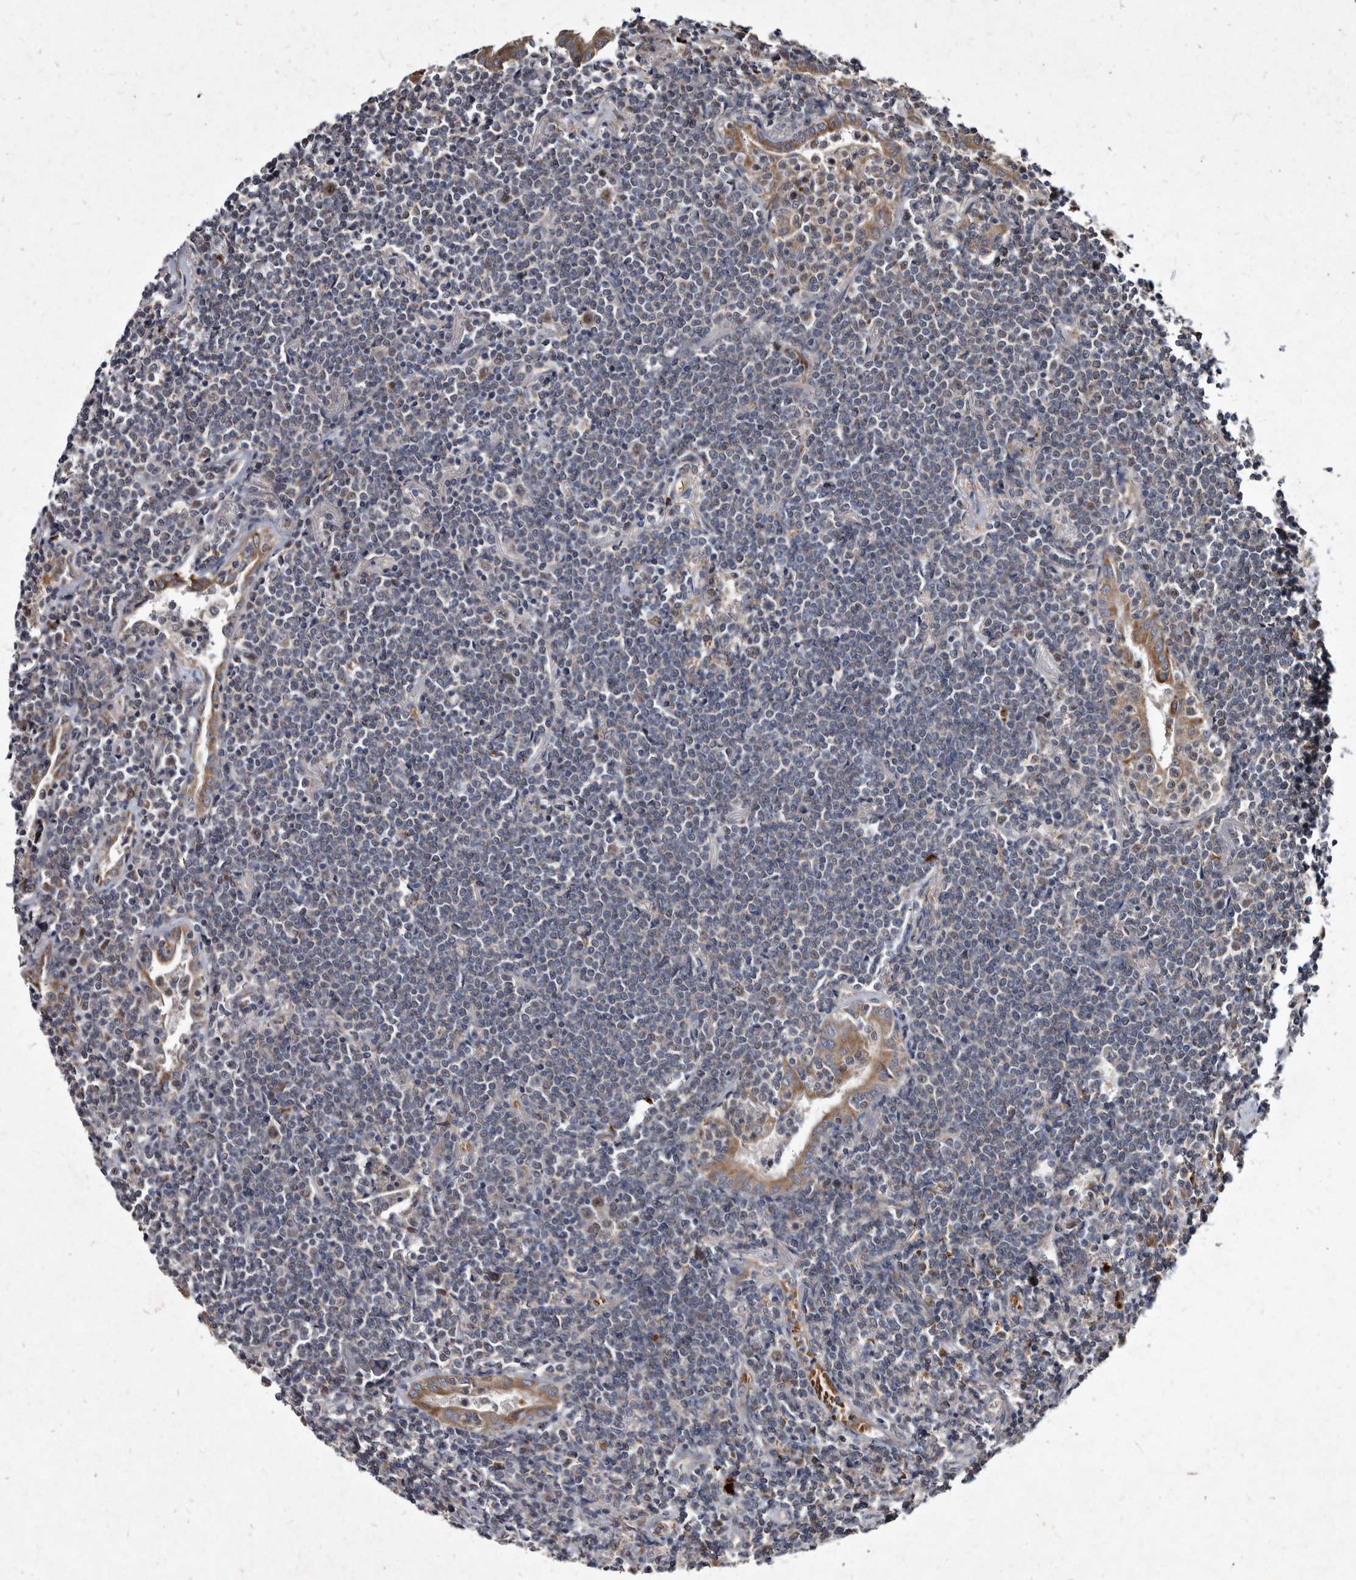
{"staining": {"intensity": "negative", "quantity": "none", "location": "none"}, "tissue": "lymphoma", "cell_type": "Tumor cells", "image_type": "cancer", "snomed": [{"axis": "morphology", "description": "Malignant lymphoma, non-Hodgkin's type, Low grade"}, {"axis": "topography", "description": "Lung"}], "caption": "This histopathology image is of low-grade malignant lymphoma, non-Hodgkin's type stained with IHC to label a protein in brown with the nuclei are counter-stained blue. There is no positivity in tumor cells. Brightfield microscopy of immunohistochemistry (IHC) stained with DAB (3,3'-diaminobenzidine) (brown) and hematoxylin (blue), captured at high magnification.", "gene": "YPEL3", "patient": {"sex": "female", "age": 71}}